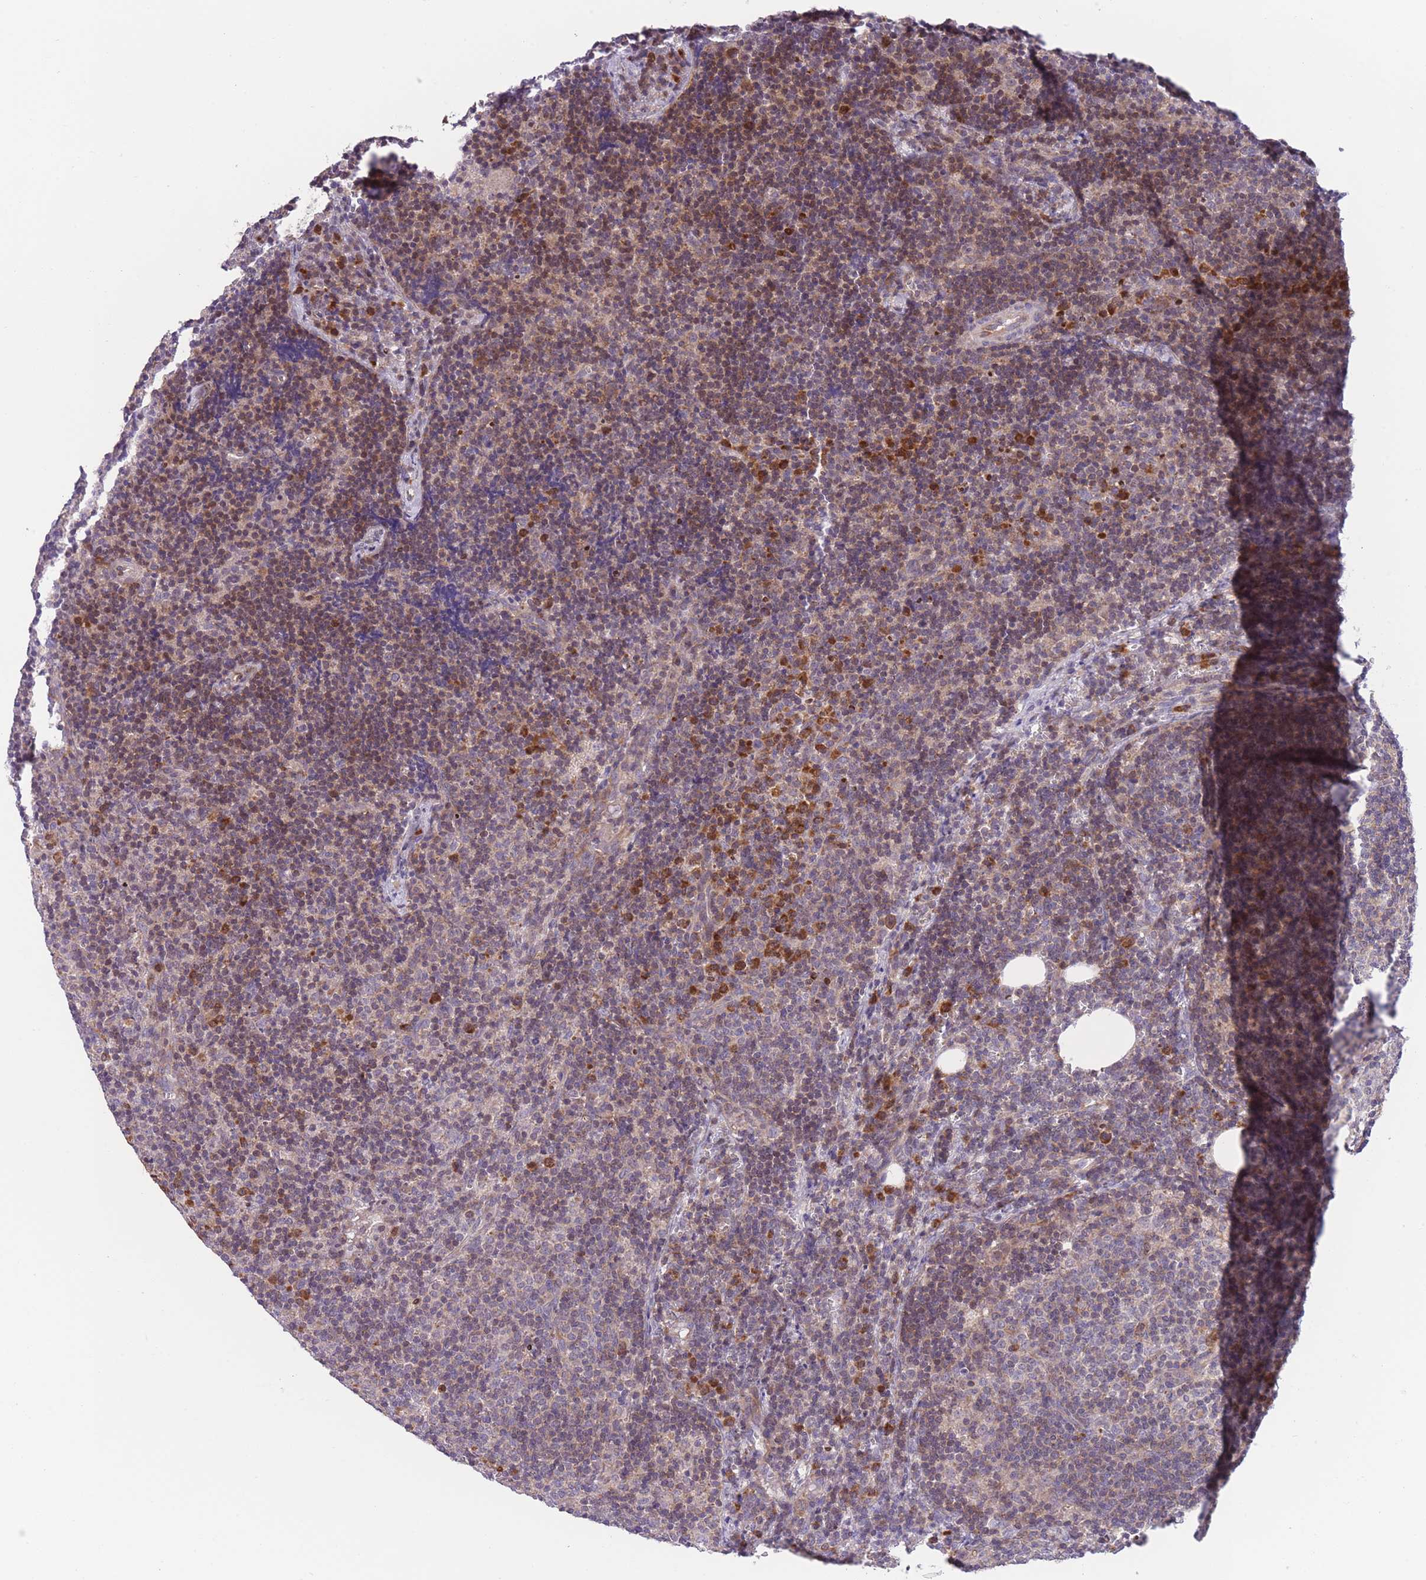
{"staining": {"intensity": "moderate", "quantity": "<25%", "location": "cytoplasmic/membranous"}, "tissue": "lymph node", "cell_type": "Germinal center cells", "image_type": "normal", "snomed": [{"axis": "morphology", "description": "Normal tissue, NOS"}, {"axis": "topography", "description": "Lymph node"}], "caption": "Germinal center cells exhibit low levels of moderate cytoplasmic/membranous staining in about <25% of cells in benign lymph node.", "gene": "BOLA2B", "patient": {"sex": "female", "age": 30}}